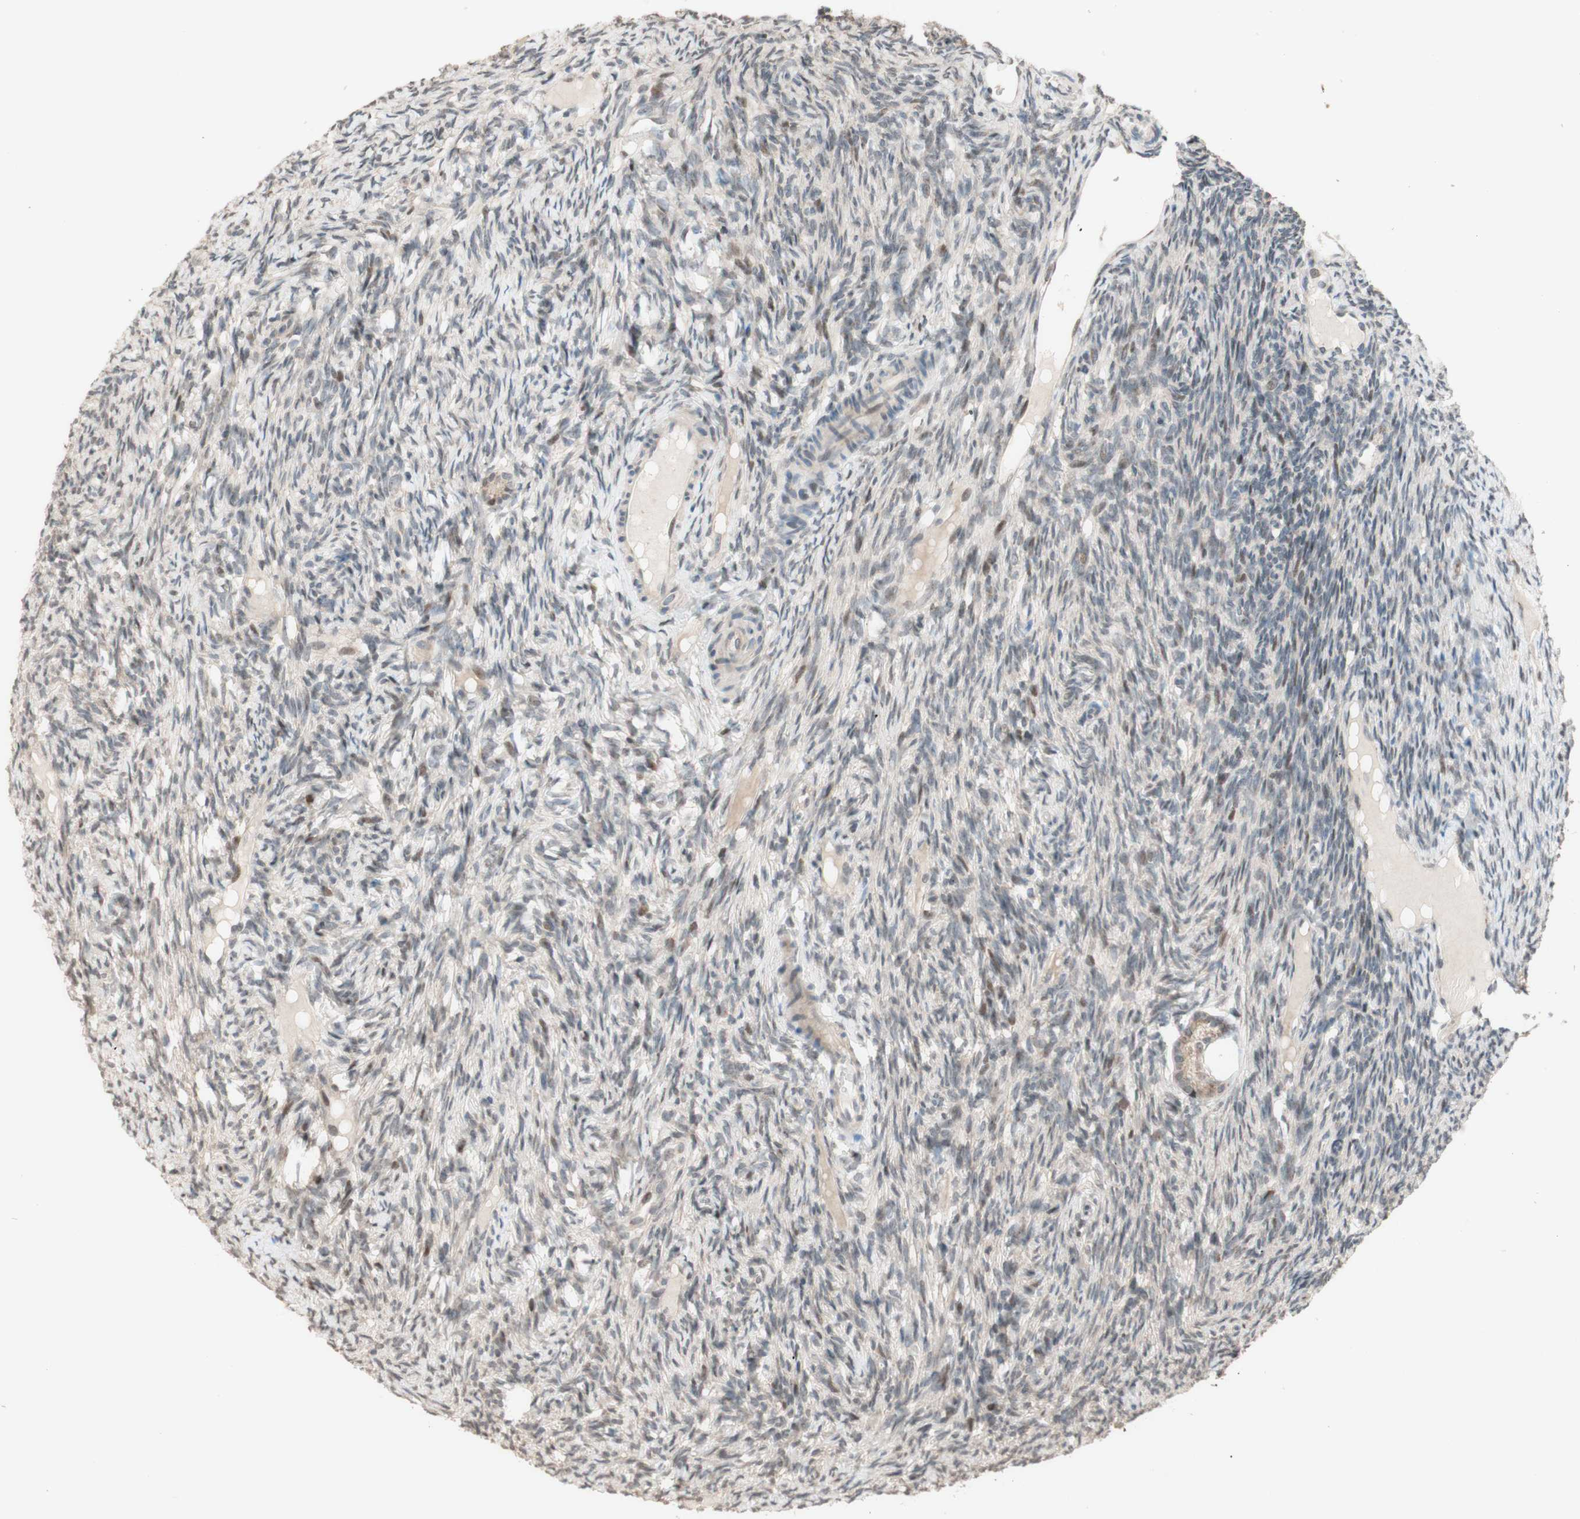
{"staining": {"intensity": "moderate", "quantity": ">75%", "location": "cytoplasmic/membranous"}, "tissue": "ovary", "cell_type": "Follicle cells", "image_type": "normal", "snomed": [{"axis": "morphology", "description": "Normal tissue, NOS"}, {"axis": "topography", "description": "Ovary"}], "caption": "A medium amount of moderate cytoplasmic/membranous staining is appreciated in about >75% of follicle cells in unremarkable ovary.", "gene": "CCNC", "patient": {"sex": "female", "age": 33}}